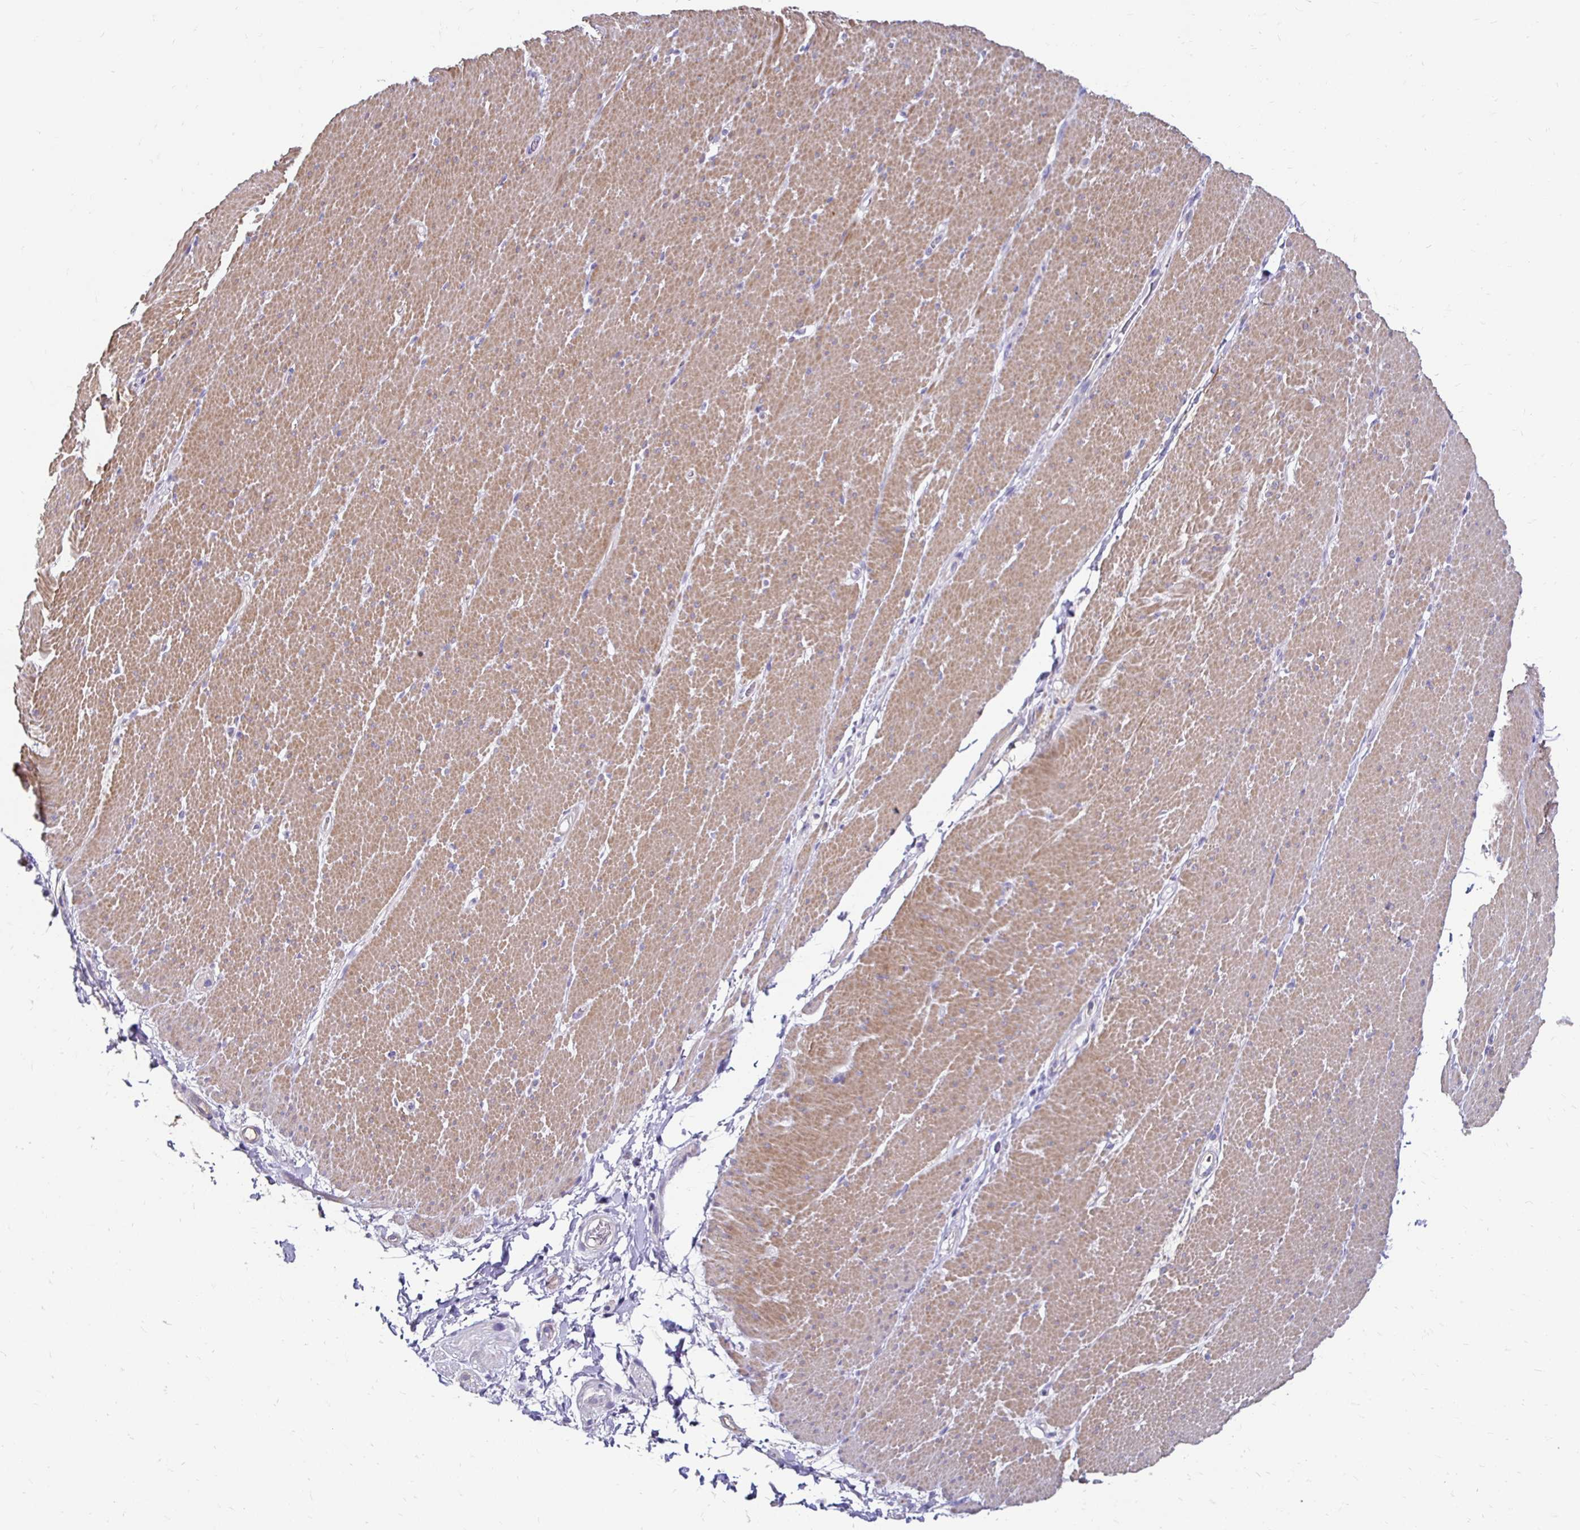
{"staining": {"intensity": "weak", "quantity": ">75%", "location": "cytoplasmic/membranous"}, "tissue": "smooth muscle", "cell_type": "Smooth muscle cells", "image_type": "normal", "snomed": [{"axis": "morphology", "description": "Normal tissue, NOS"}, {"axis": "topography", "description": "Smooth muscle"}, {"axis": "topography", "description": "Rectum"}], "caption": "The micrograph shows staining of normal smooth muscle, revealing weak cytoplasmic/membranous protein staining (brown color) within smooth muscle cells. The staining was performed using DAB (3,3'-diaminobenzidine), with brown indicating positive protein expression. Nuclei are stained blue with hematoxylin.", "gene": "AKAP6", "patient": {"sex": "male", "age": 53}}